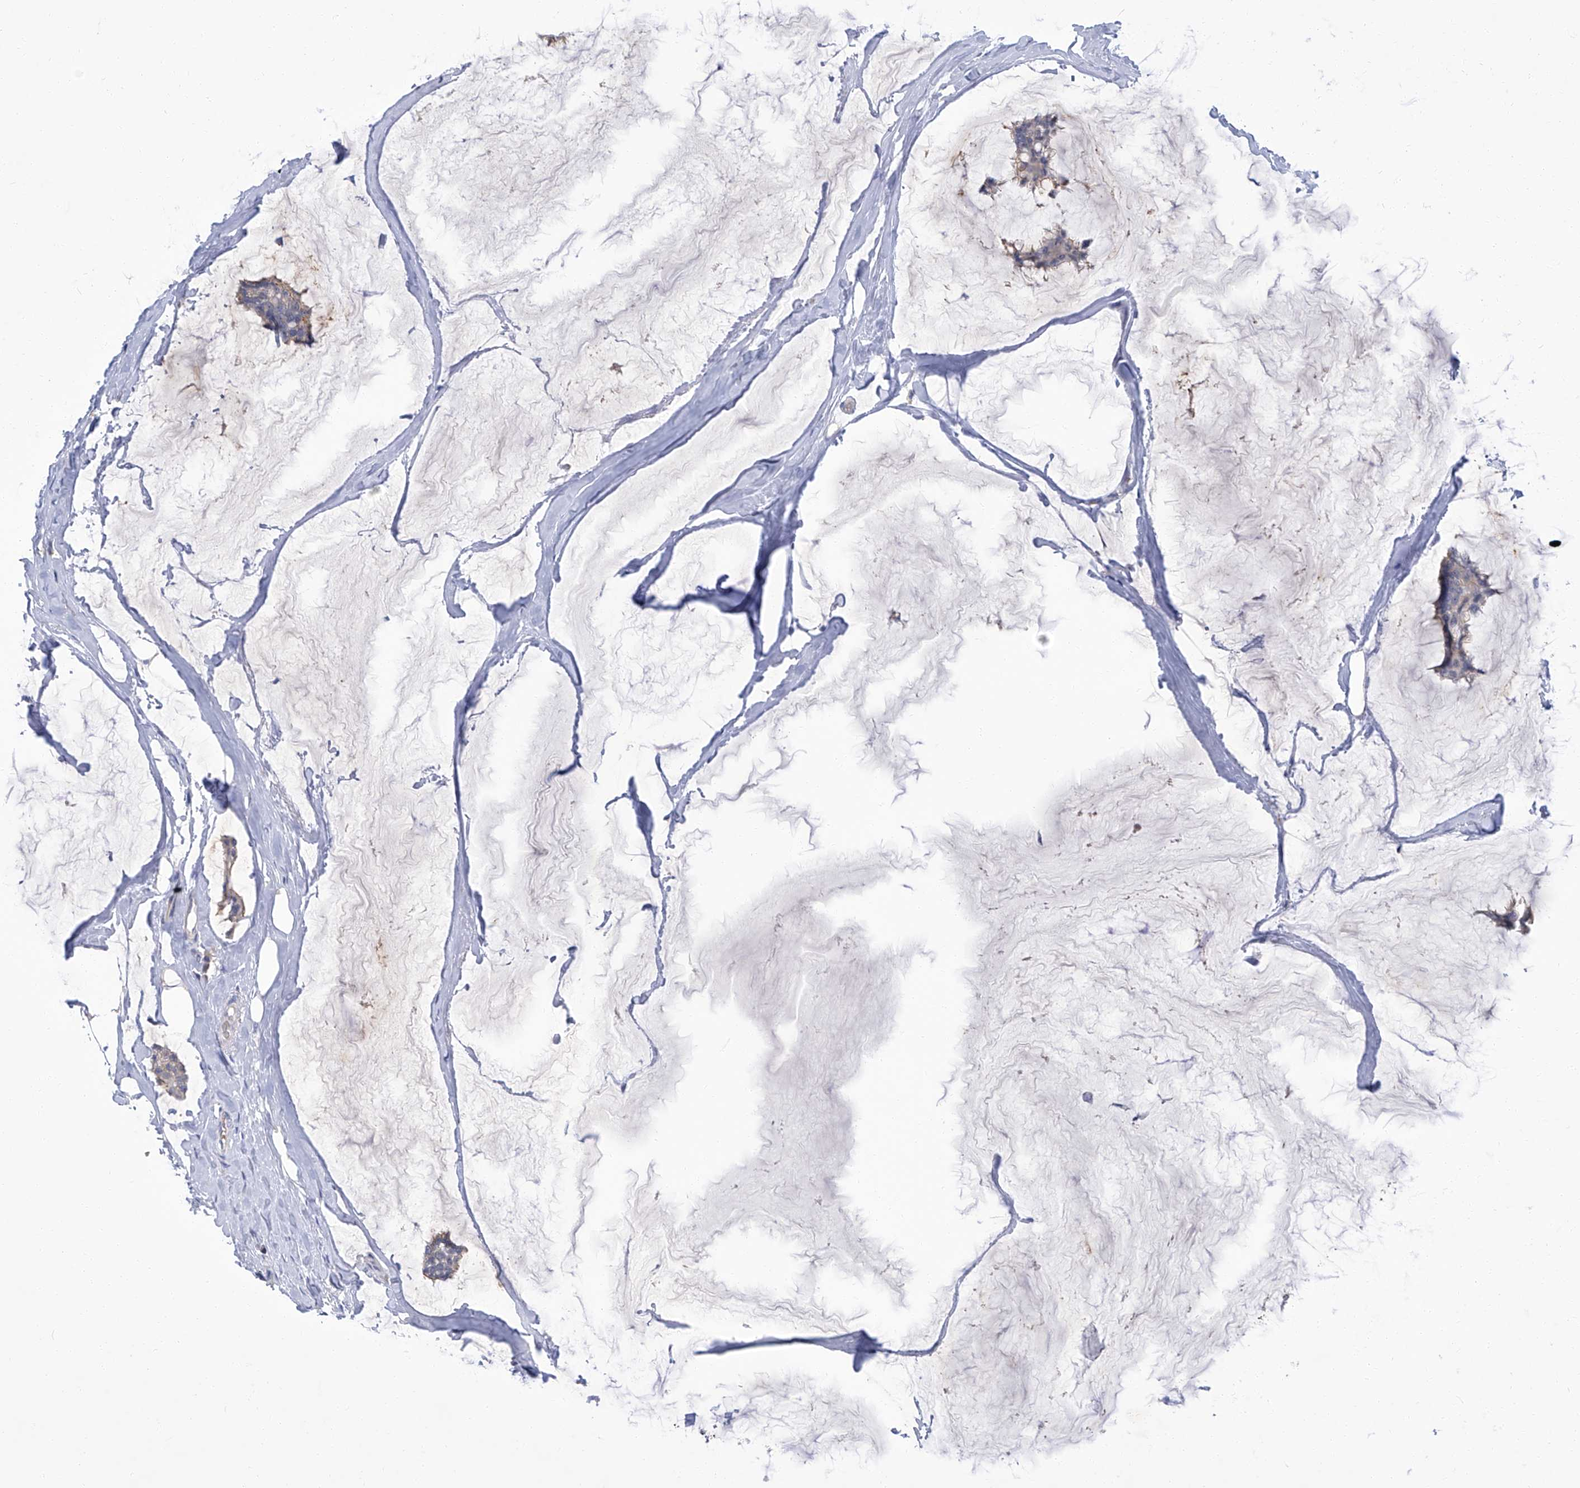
{"staining": {"intensity": "negative", "quantity": "none", "location": "none"}, "tissue": "breast cancer", "cell_type": "Tumor cells", "image_type": "cancer", "snomed": [{"axis": "morphology", "description": "Duct carcinoma"}, {"axis": "topography", "description": "Breast"}], "caption": "This photomicrograph is of breast cancer (infiltrating ductal carcinoma) stained with immunohistochemistry to label a protein in brown with the nuclei are counter-stained blue. There is no expression in tumor cells. (Brightfield microscopy of DAB (3,3'-diaminobenzidine) immunohistochemistry (IHC) at high magnification).", "gene": "PARD3", "patient": {"sex": "female", "age": 93}}